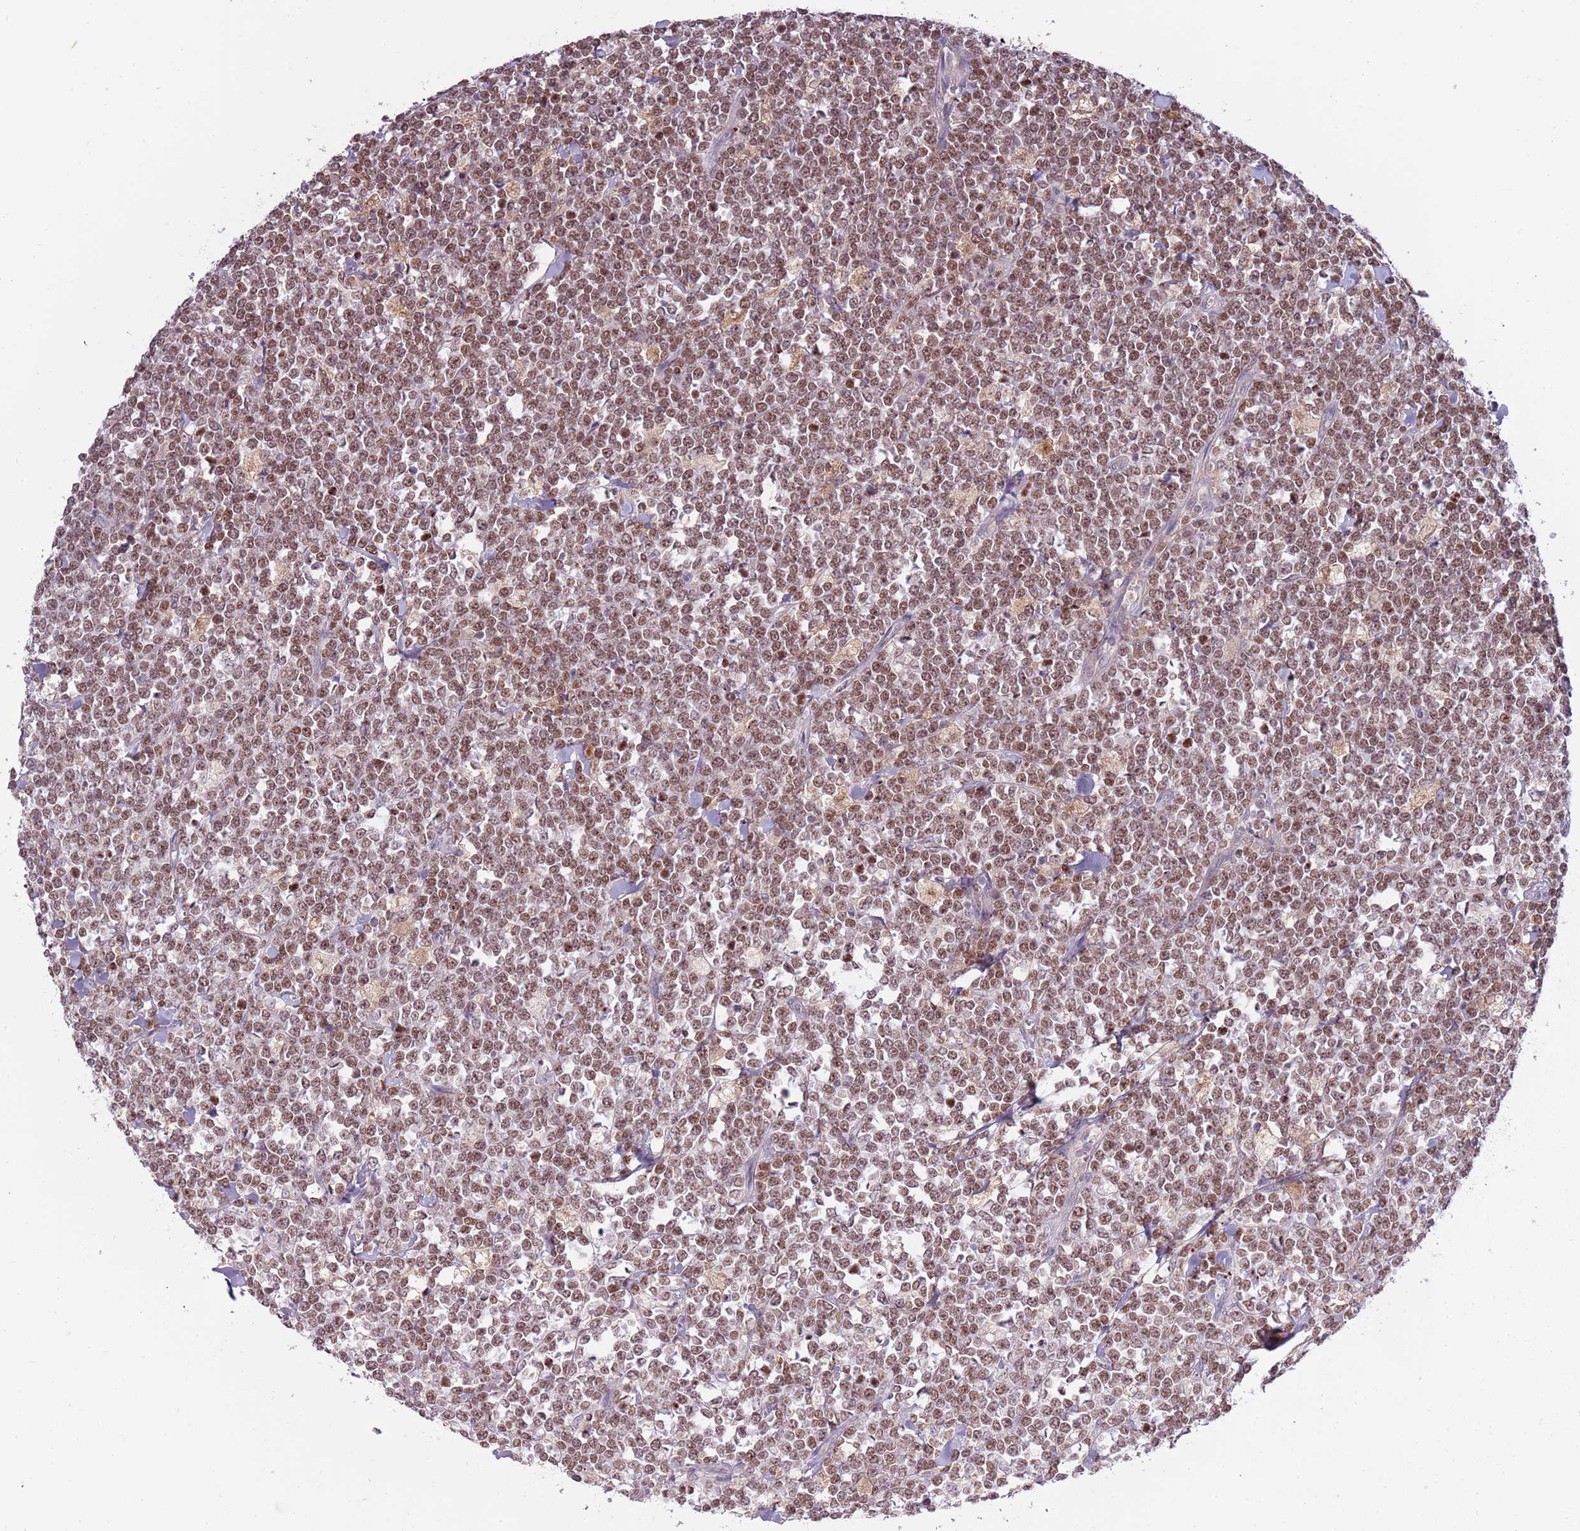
{"staining": {"intensity": "moderate", "quantity": ">75%", "location": "nuclear"}, "tissue": "lymphoma", "cell_type": "Tumor cells", "image_type": "cancer", "snomed": [{"axis": "morphology", "description": "Malignant lymphoma, non-Hodgkin's type, High grade"}, {"axis": "topography", "description": "Small intestine"}], "caption": "High-grade malignant lymphoma, non-Hodgkin's type was stained to show a protein in brown. There is medium levels of moderate nuclear positivity in approximately >75% of tumor cells.", "gene": "SYS1", "patient": {"sex": "male", "age": 8}}